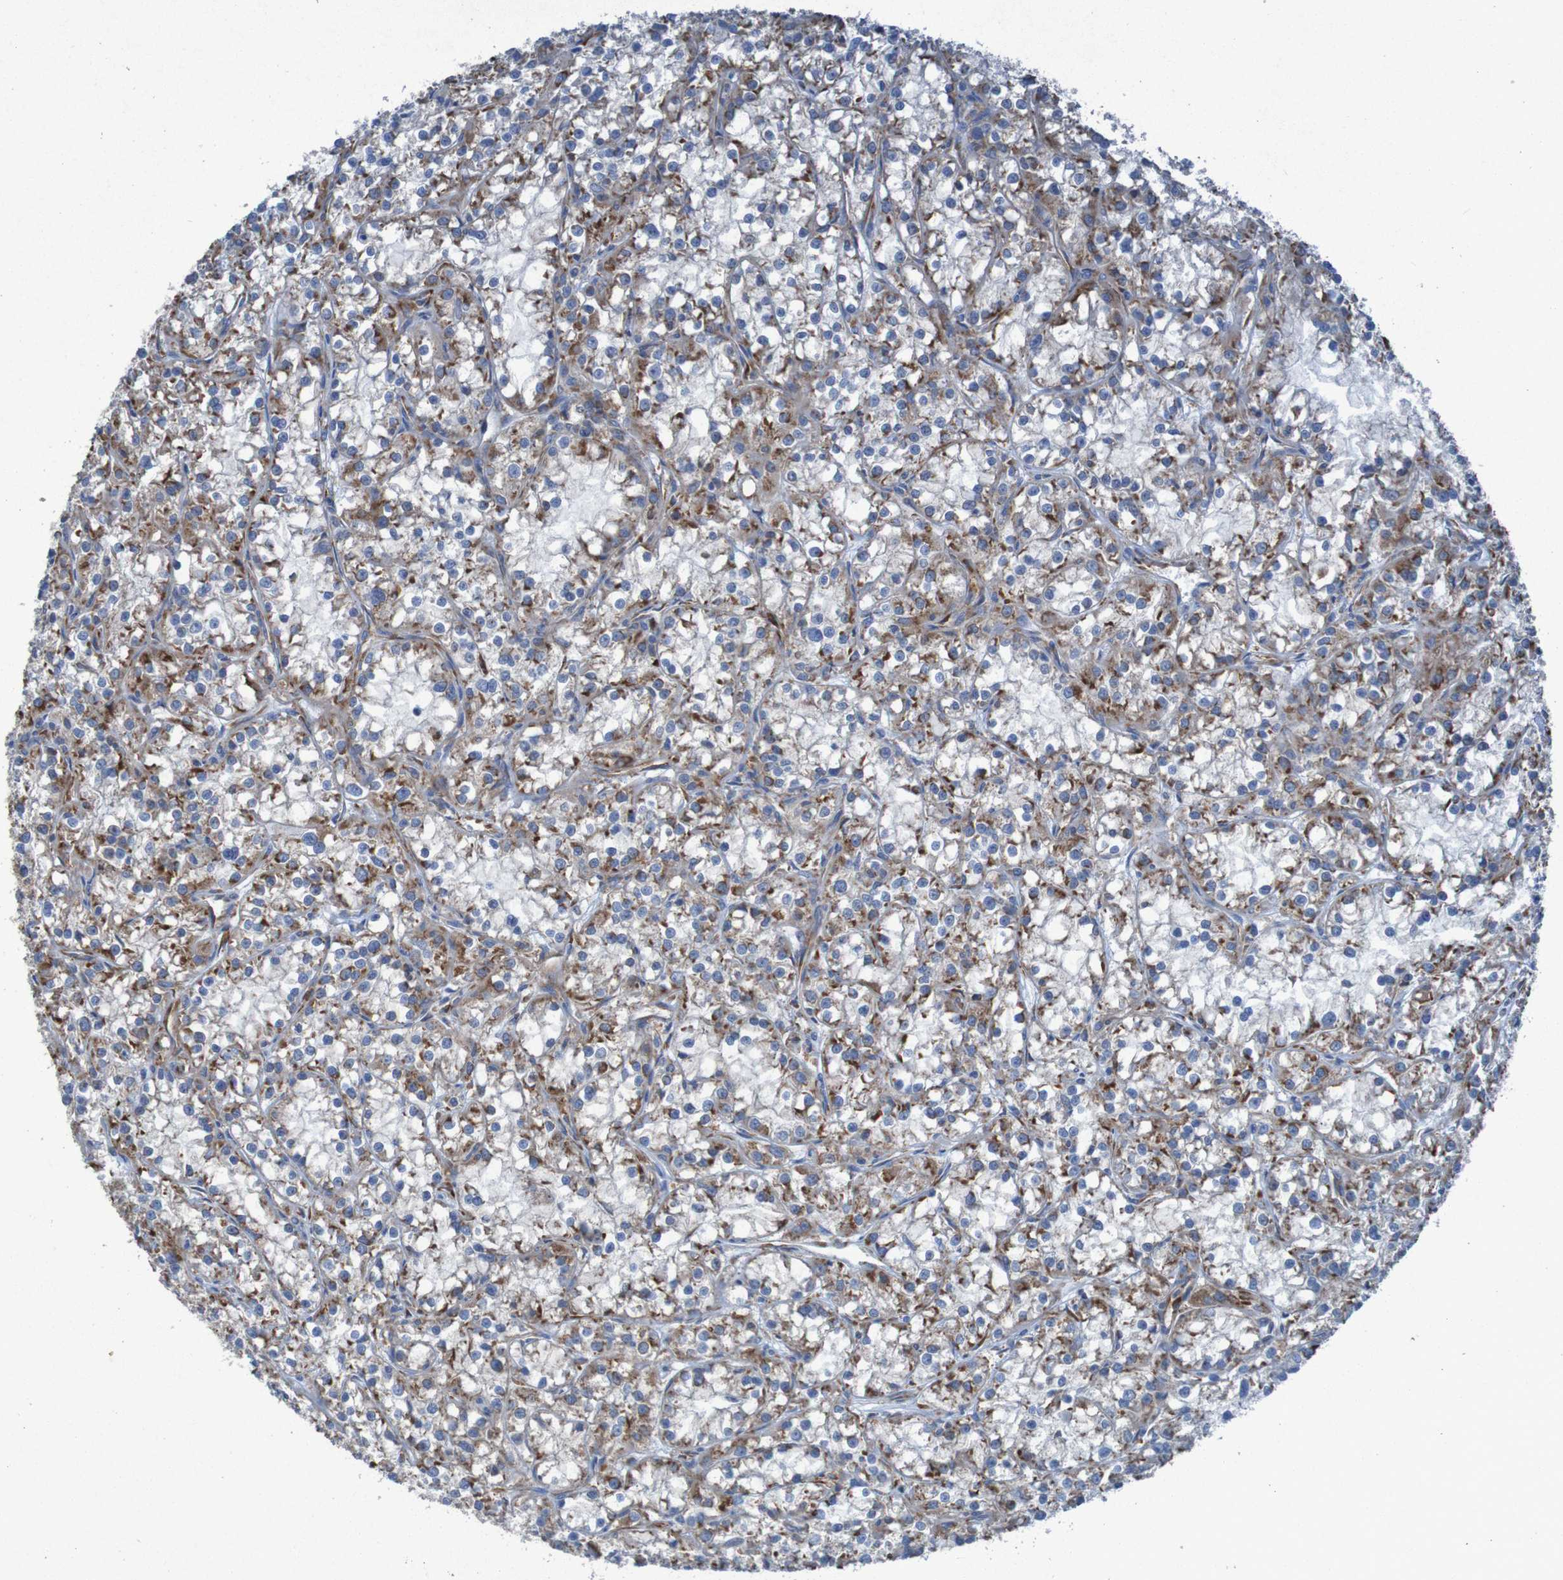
{"staining": {"intensity": "strong", "quantity": ">75%", "location": "cytoplasmic/membranous"}, "tissue": "renal cancer", "cell_type": "Tumor cells", "image_type": "cancer", "snomed": [{"axis": "morphology", "description": "Adenocarcinoma, NOS"}, {"axis": "topography", "description": "Kidney"}], "caption": "A histopathology image of adenocarcinoma (renal) stained for a protein displays strong cytoplasmic/membranous brown staining in tumor cells. (DAB (3,3'-diaminobenzidine) IHC, brown staining for protein, blue staining for nuclei).", "gene": "RPL10", "patient": {"sex": "female", "age": 52}}